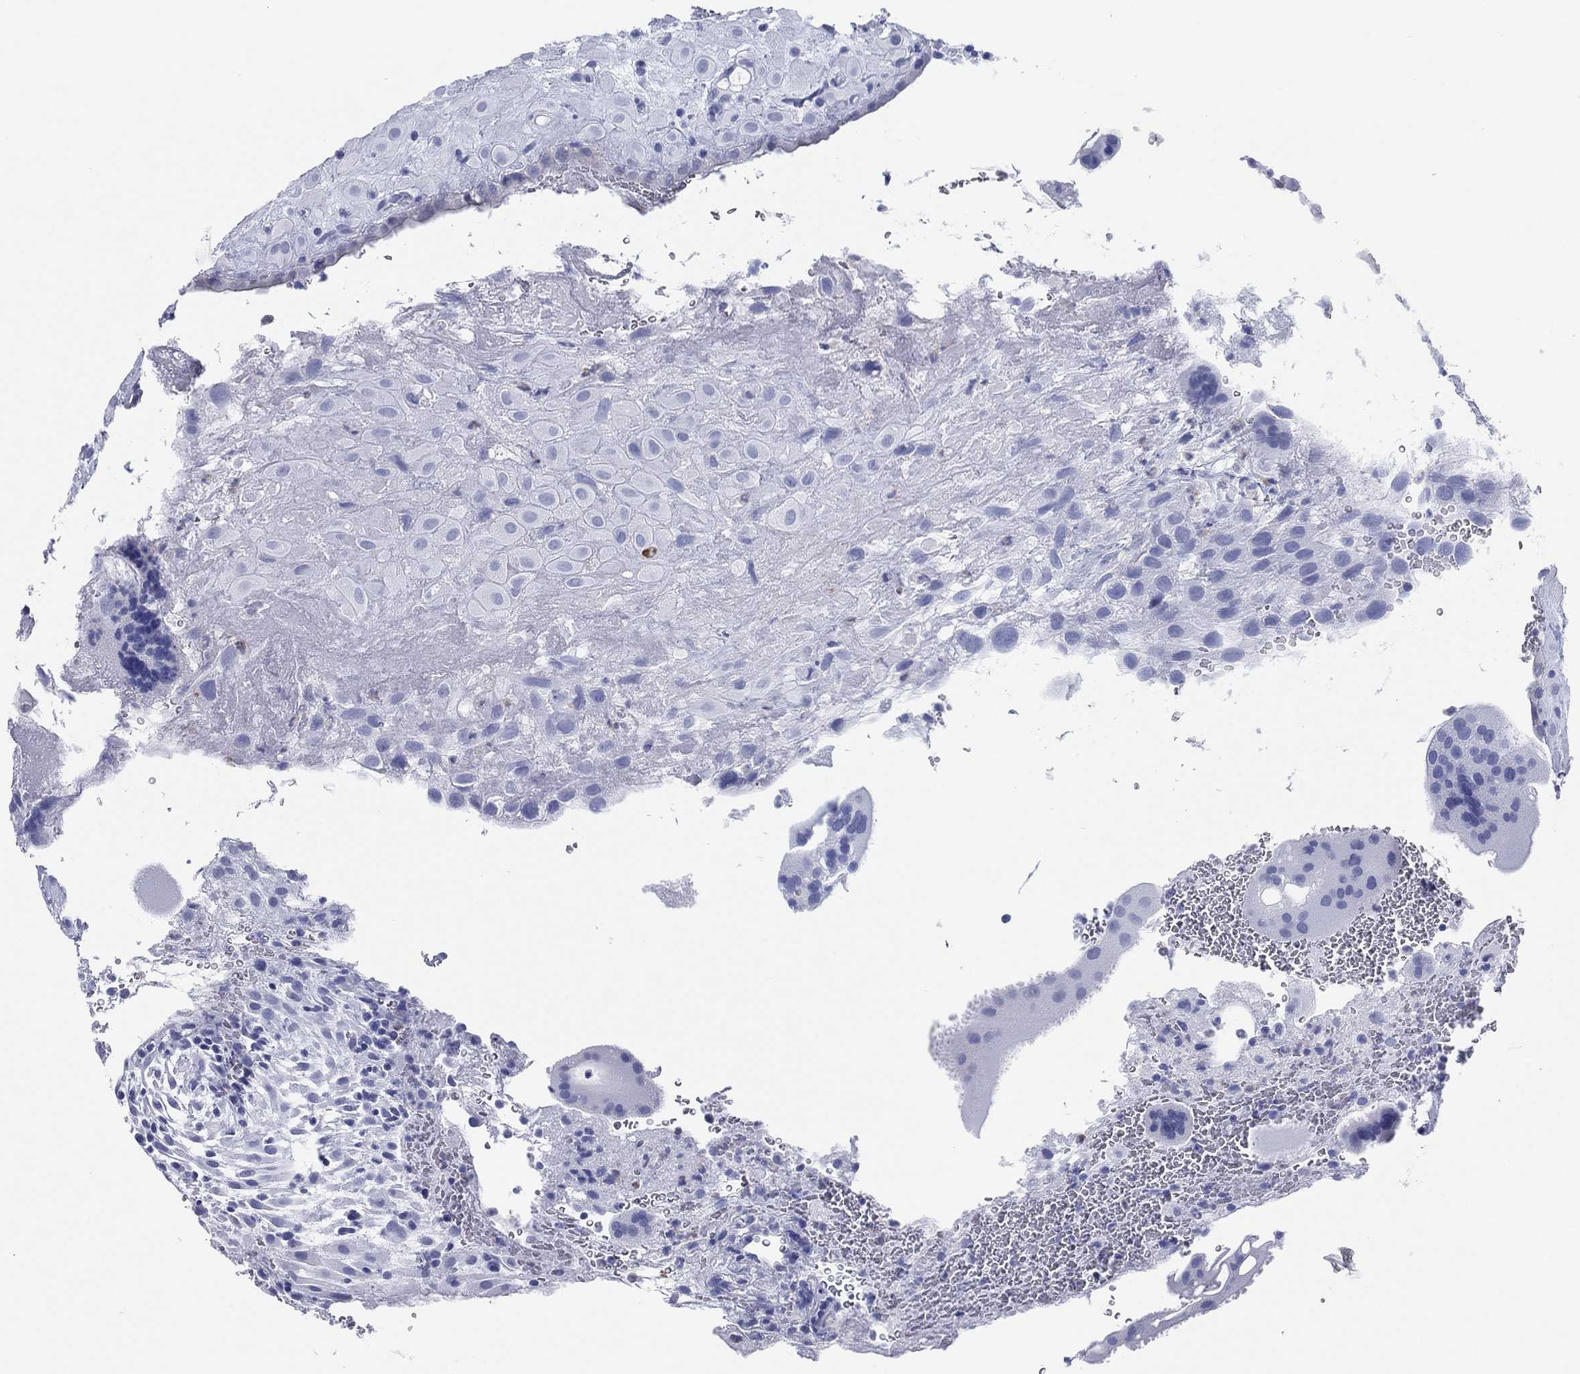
{"staining": {"intensity": "negative", "quantity": "none", "location": "none"}, "tissue": "placenta", "cell_type": "Decidual cells", "image_type": "normal", "snomed": [{"axis": "morphology", "description": "Normal tissue, NOS"}, {"axis": "topography", "description": "Placenta"}], "caption": "This image is of unremarkable placenta stained with immunohistochemistry to label a protein in brown with the nuclei are counter-stained blue. There is no staining in decidual cells. (DAB (3,3'-diaminobenzidine) immunohistochemistry (IHC) visualized using brightfield microscopy, high magnification).", "gene": "CD79A", "patient": {"sex": "female", "age": 19}}